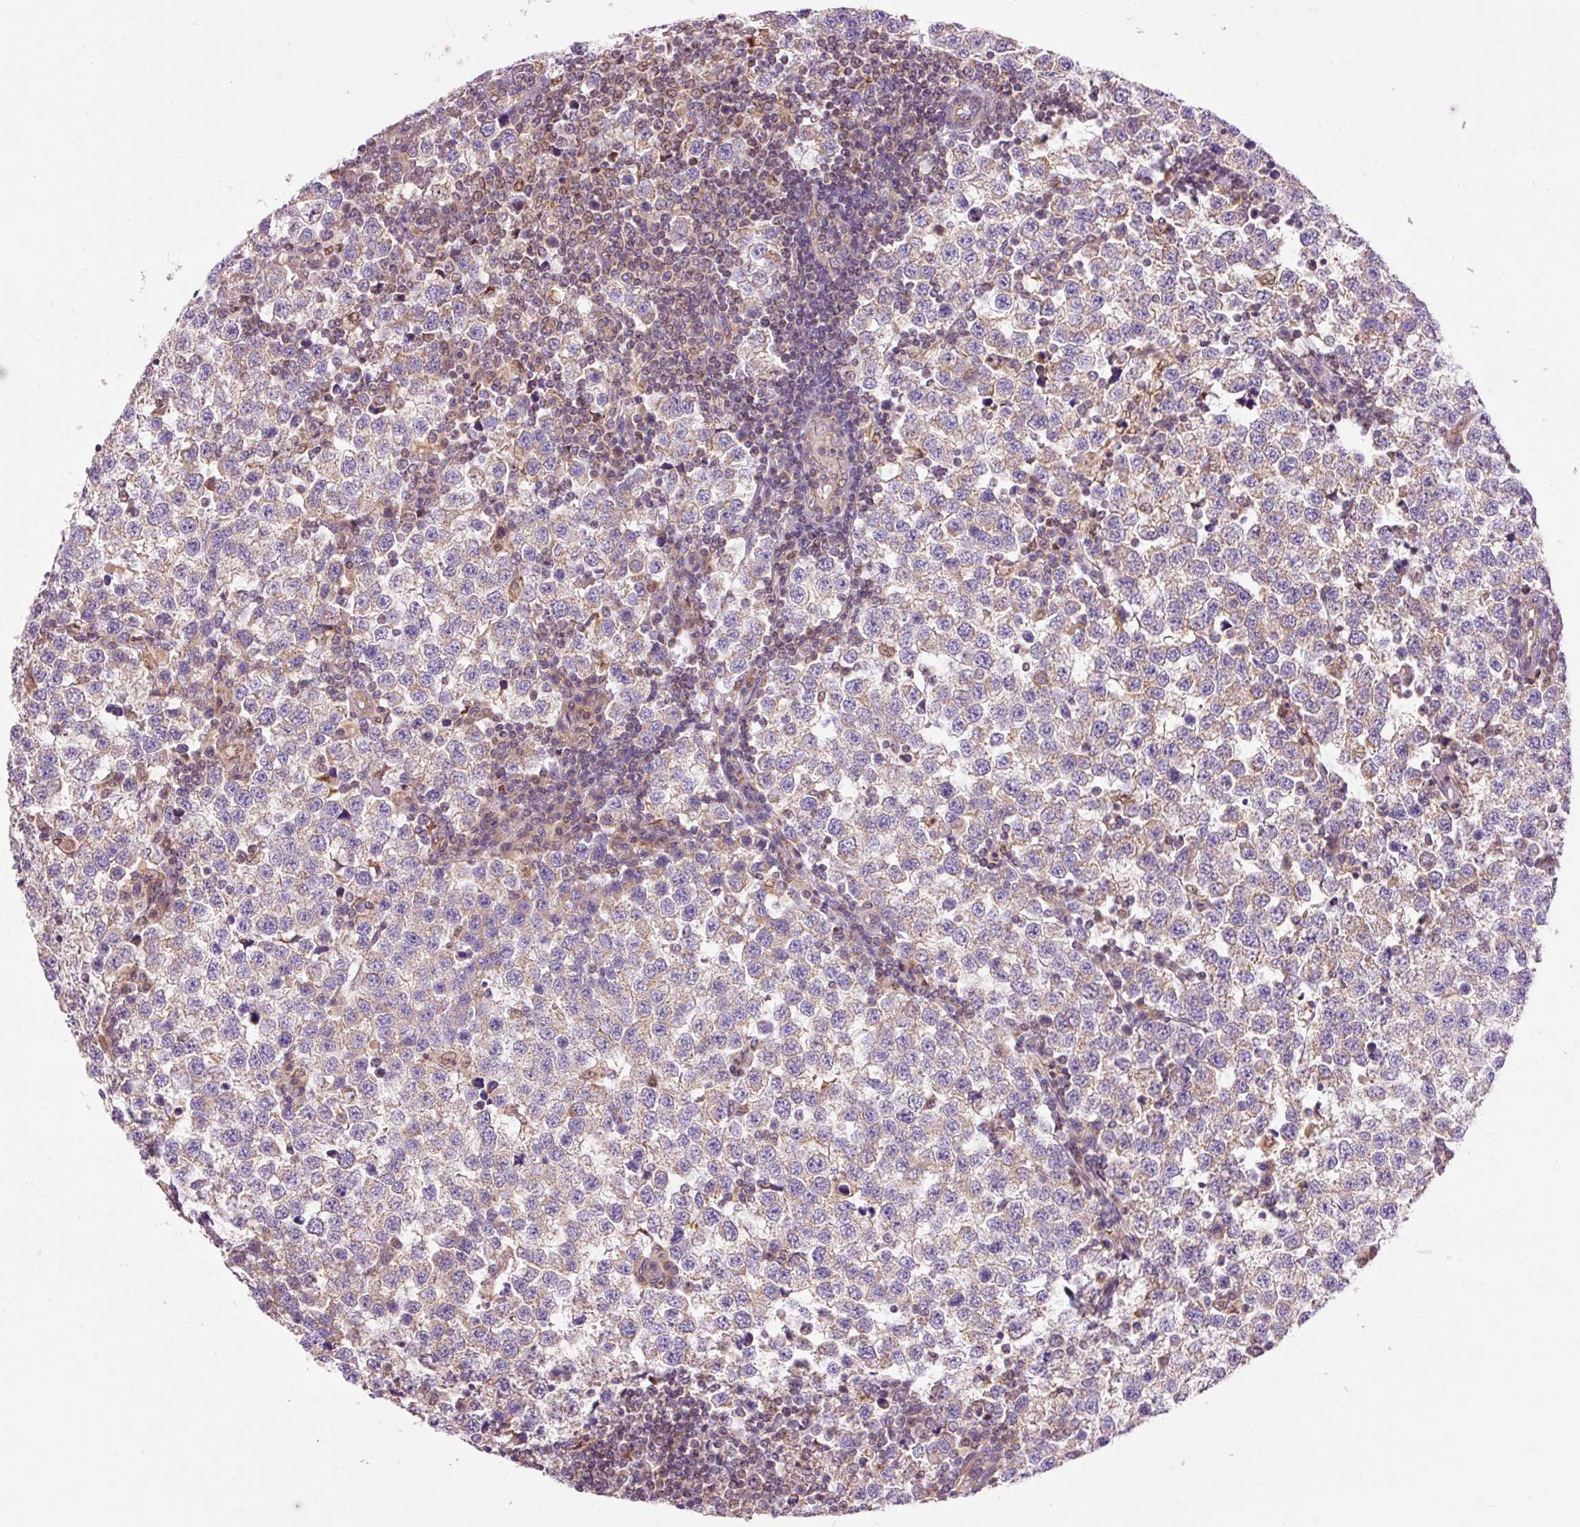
{"staining": {"intensity": "weak", "quantity": "25%-75%", "location": "cytoplasmic/membranous"}, "tissue": "testis cancer", "cell_type": "Tumor cells", "image_type": "cancer", "snomed": [{"axis": "morphology", "description": "Seminoma, NOS"}, {"axis": "topography", "description": "Testis"}], "caption": "Protein staining of testis cancer tissue exhibits weak cytoplasmic/membranous positivity in approximately 25%-75% of tumor cells.", "gene": "IMMT", "patient": {"sex": "male", "age": 34}}